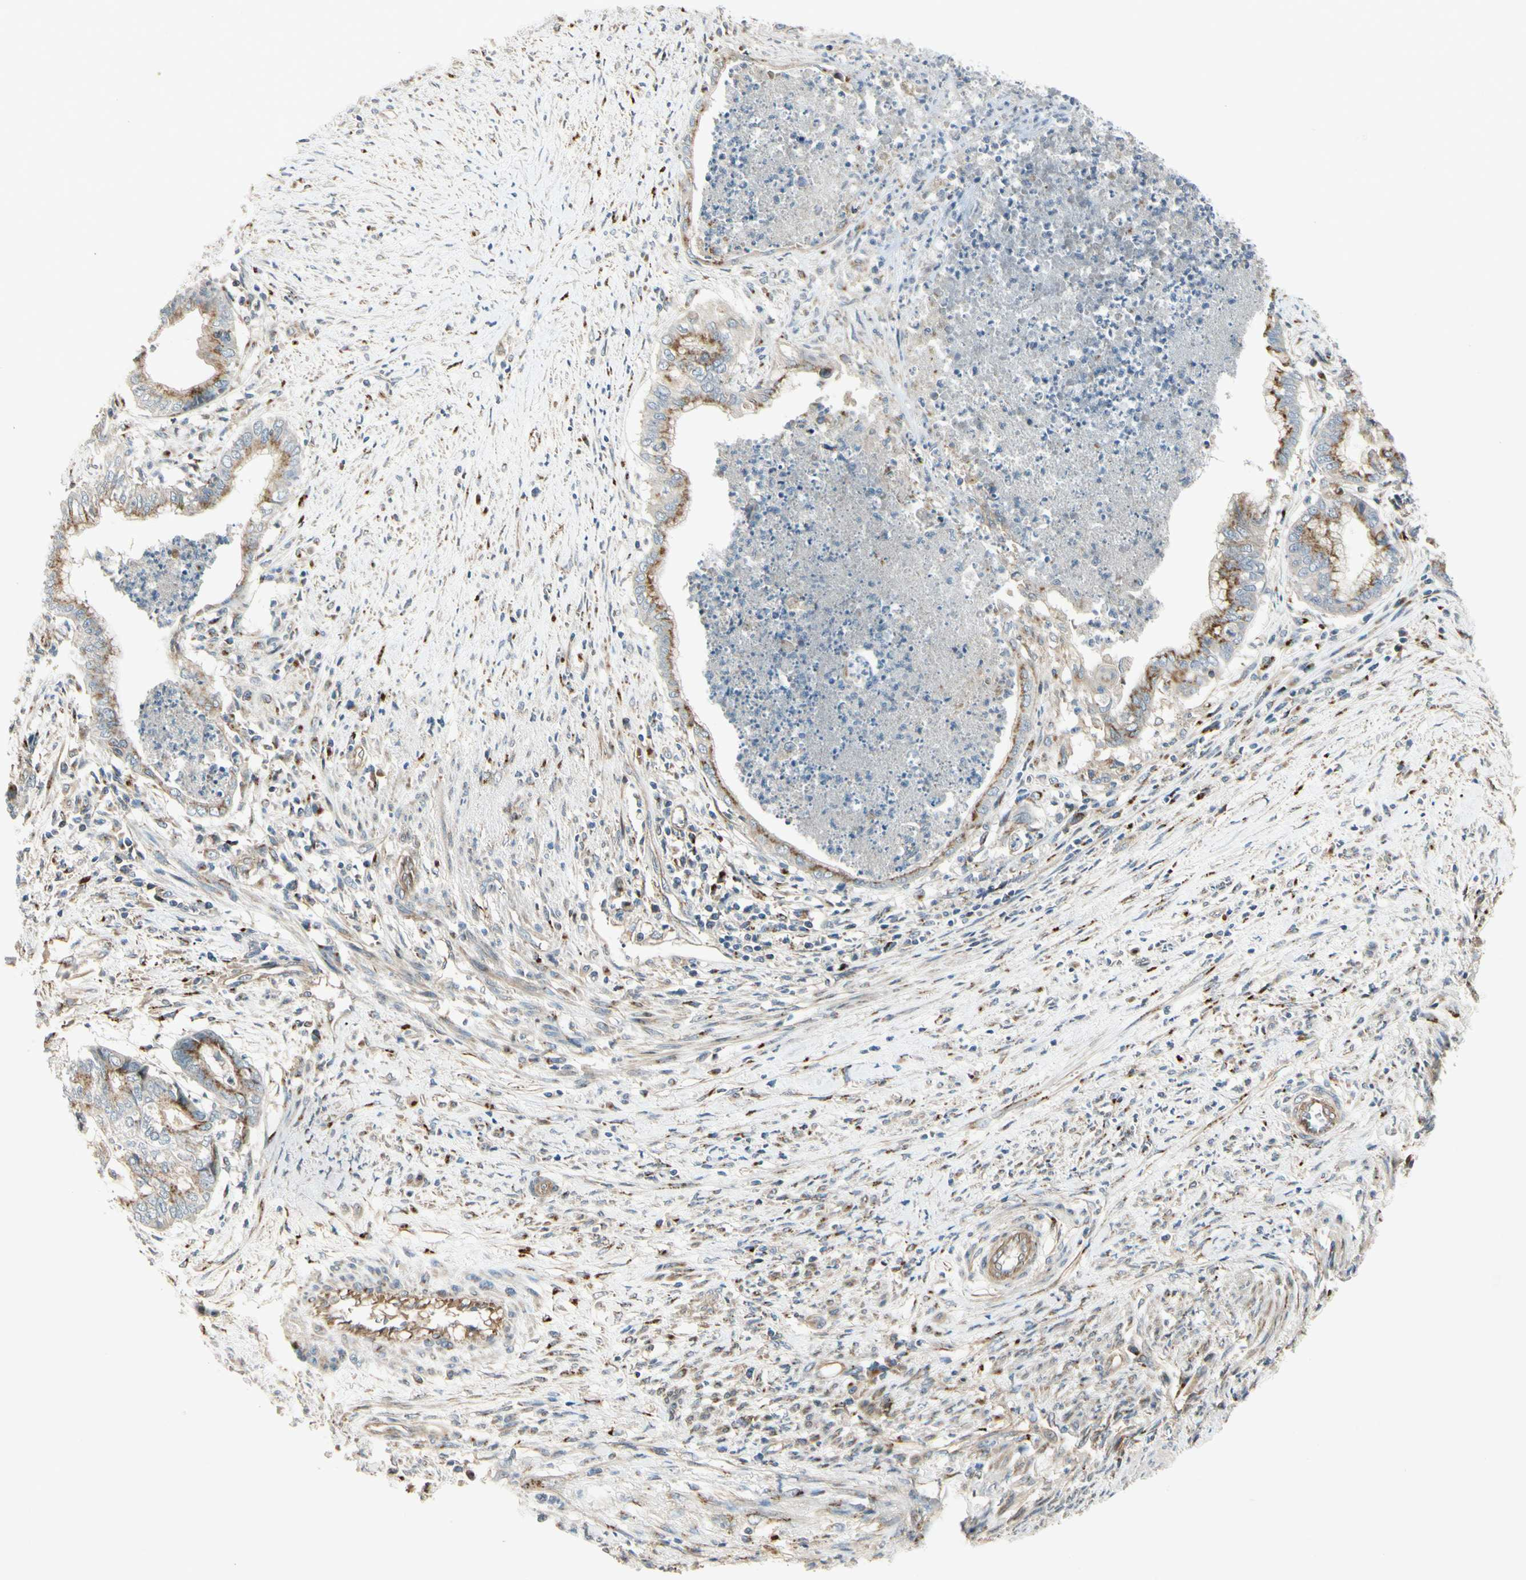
{"staining": {"intensity": "moderate", "quantity": ">75%", "location": "cytoplasmic/membranous"}, "tissue": "endometrial cancer", "cell_type": "Tumor cells", "image_type": "cancer", "snomed": [{"axis": "morphology", "description": "Necrosis, NOS"}, {"axis": "morphology", "description": "Adenocarcinoma, NOS"}, {"axis": "topography", "description": "Endometrium"}], "caption": "Moderate cytoplasmic/membranous positivity is seen in about >75% of tumor cells in endometrial cancer.", "gene": "ABCA3", "patient": {"sex": "female", "age": 79}}